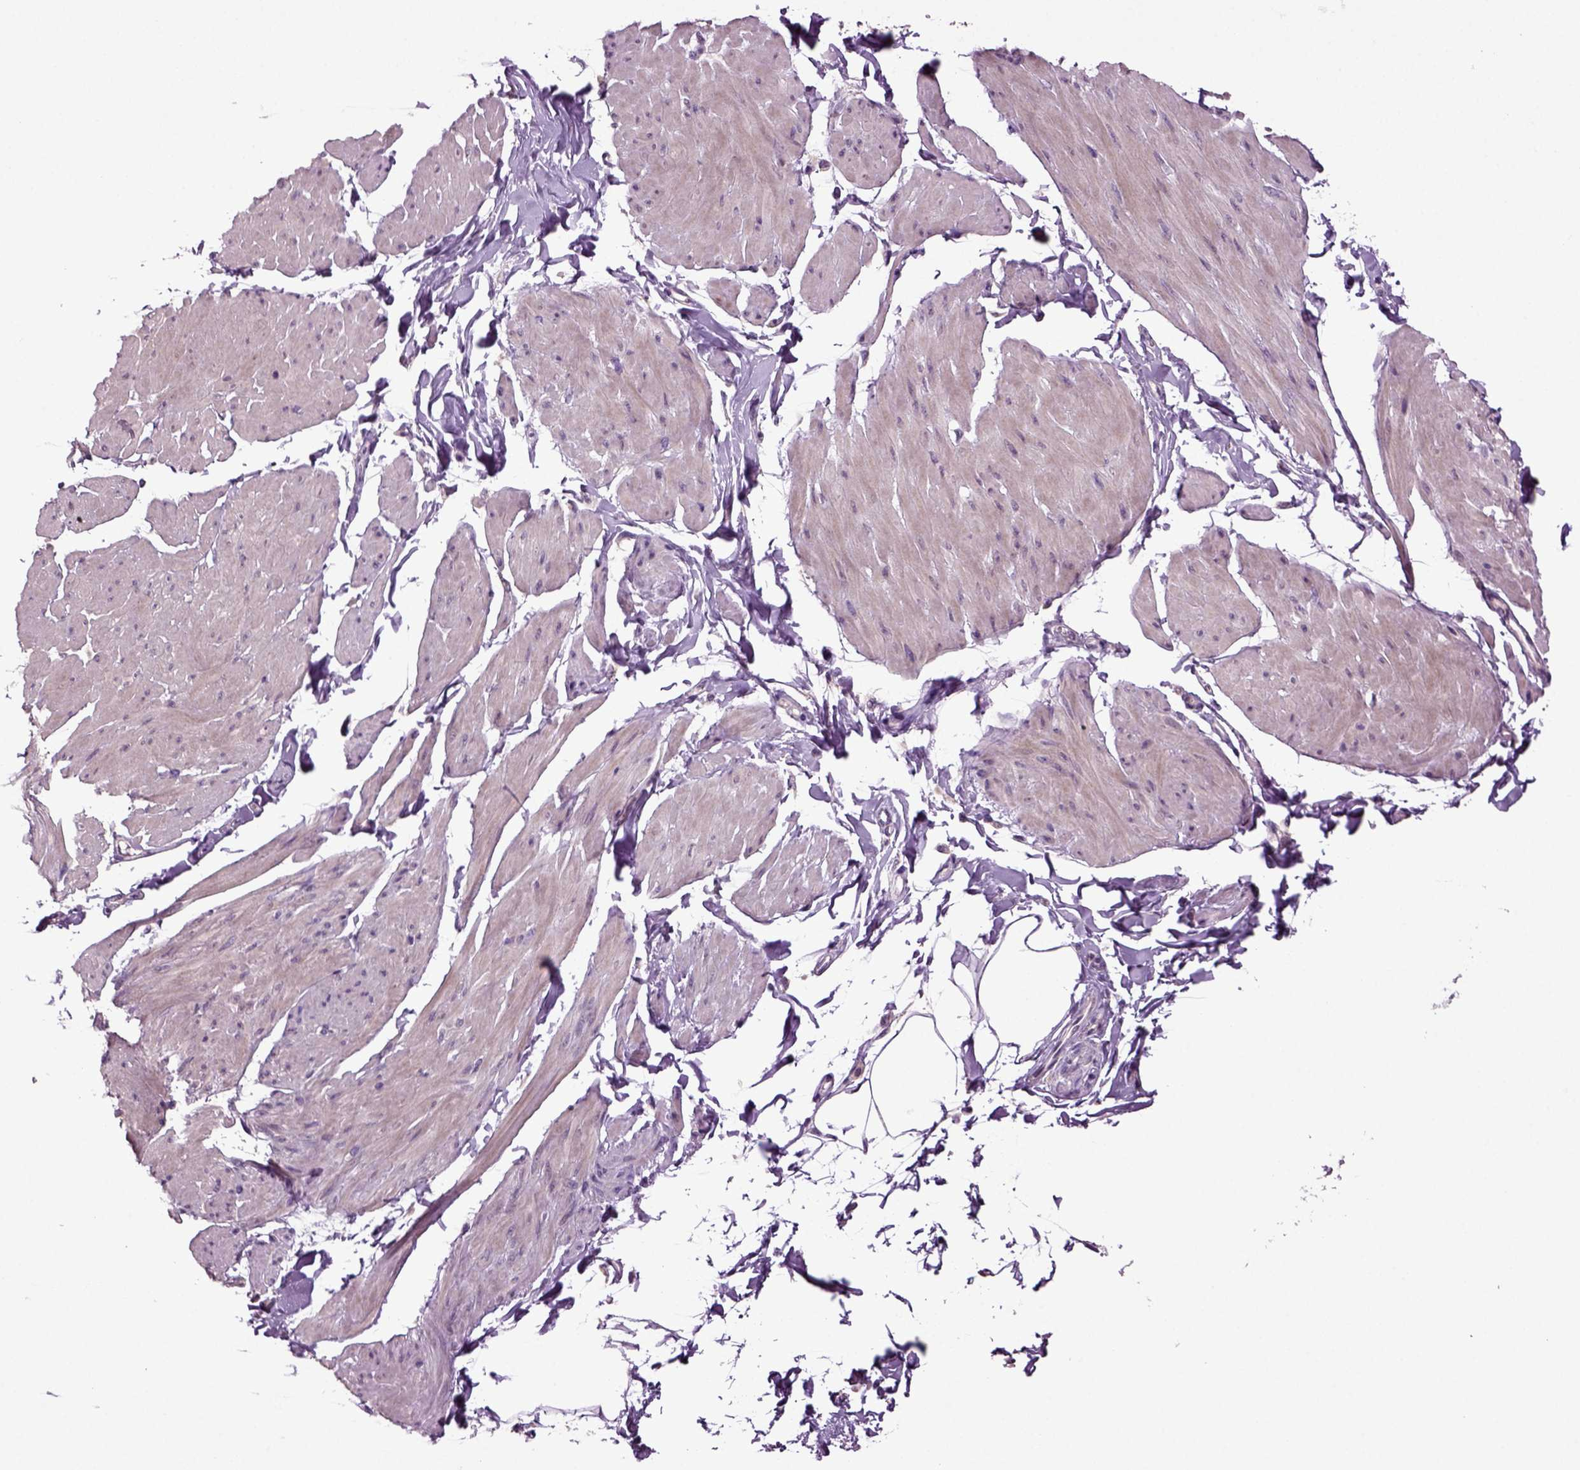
{"staining": {"intensity": "weak", "quantity": "25%-75%", "location": "cytoplasmic/membranous"}, "tissue": "smooth muscle", "cell_type": "Smooth muscle cells", "image_type": "normal", "snomed": [{"axis": "morphology", "description": "Normal tissue, NOS"}, {"axis": "topography", "description": "Adipose tissue"}, {"axis": "topography", "description": "Smooth muscle"}, {"axis": "topography", "description": "Peripheral nerve tissue"}], "caption": "Immunohistochemistry (IHC) photomicrograph of benign human smooth muscle stained for a protein (brown), which exhibits low levels of weak cytoplasmic/membranous expression in about 25%-75% of smooth muscle cells.", "gene": "SLC17A6", "patient": {"sex": "male", "age": 83}}